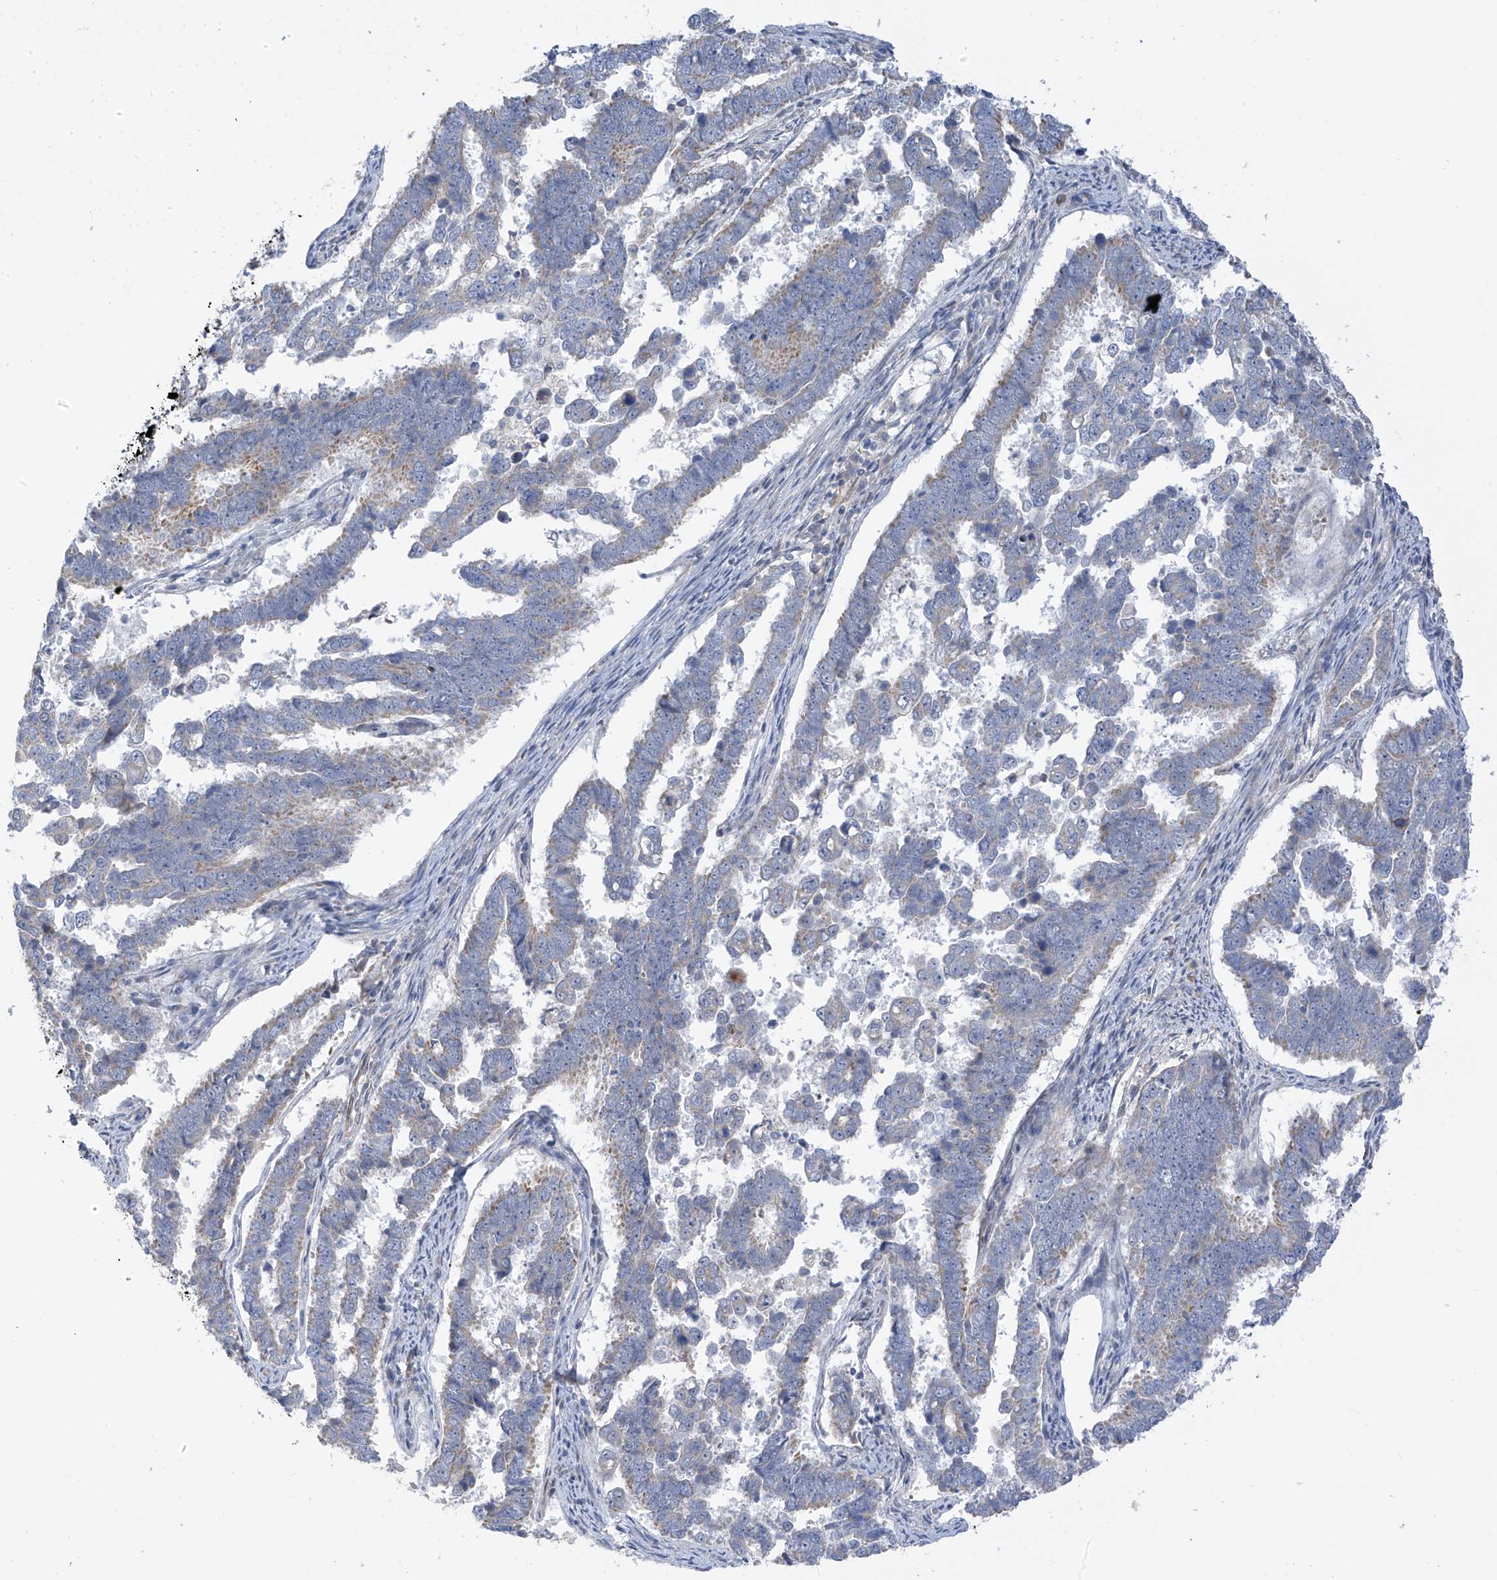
{"staining": {"intensity": "negative", "quantity": "none", "location": "none"}, "tissue": "endometrial cancer", "cell_type": "Tumor cells", "image_type": "cancer", "snomed": [{"axis": "morphology", "description": "Adenocarcinoma, NOS"}, {"axis": "topography", "description": "Endometrium"}], "caption": "Tumor cells are negative for protein expression in human endometrial cancer.", "gene": "ZNF641", "patient": {"sex": "female", "age": 75}}